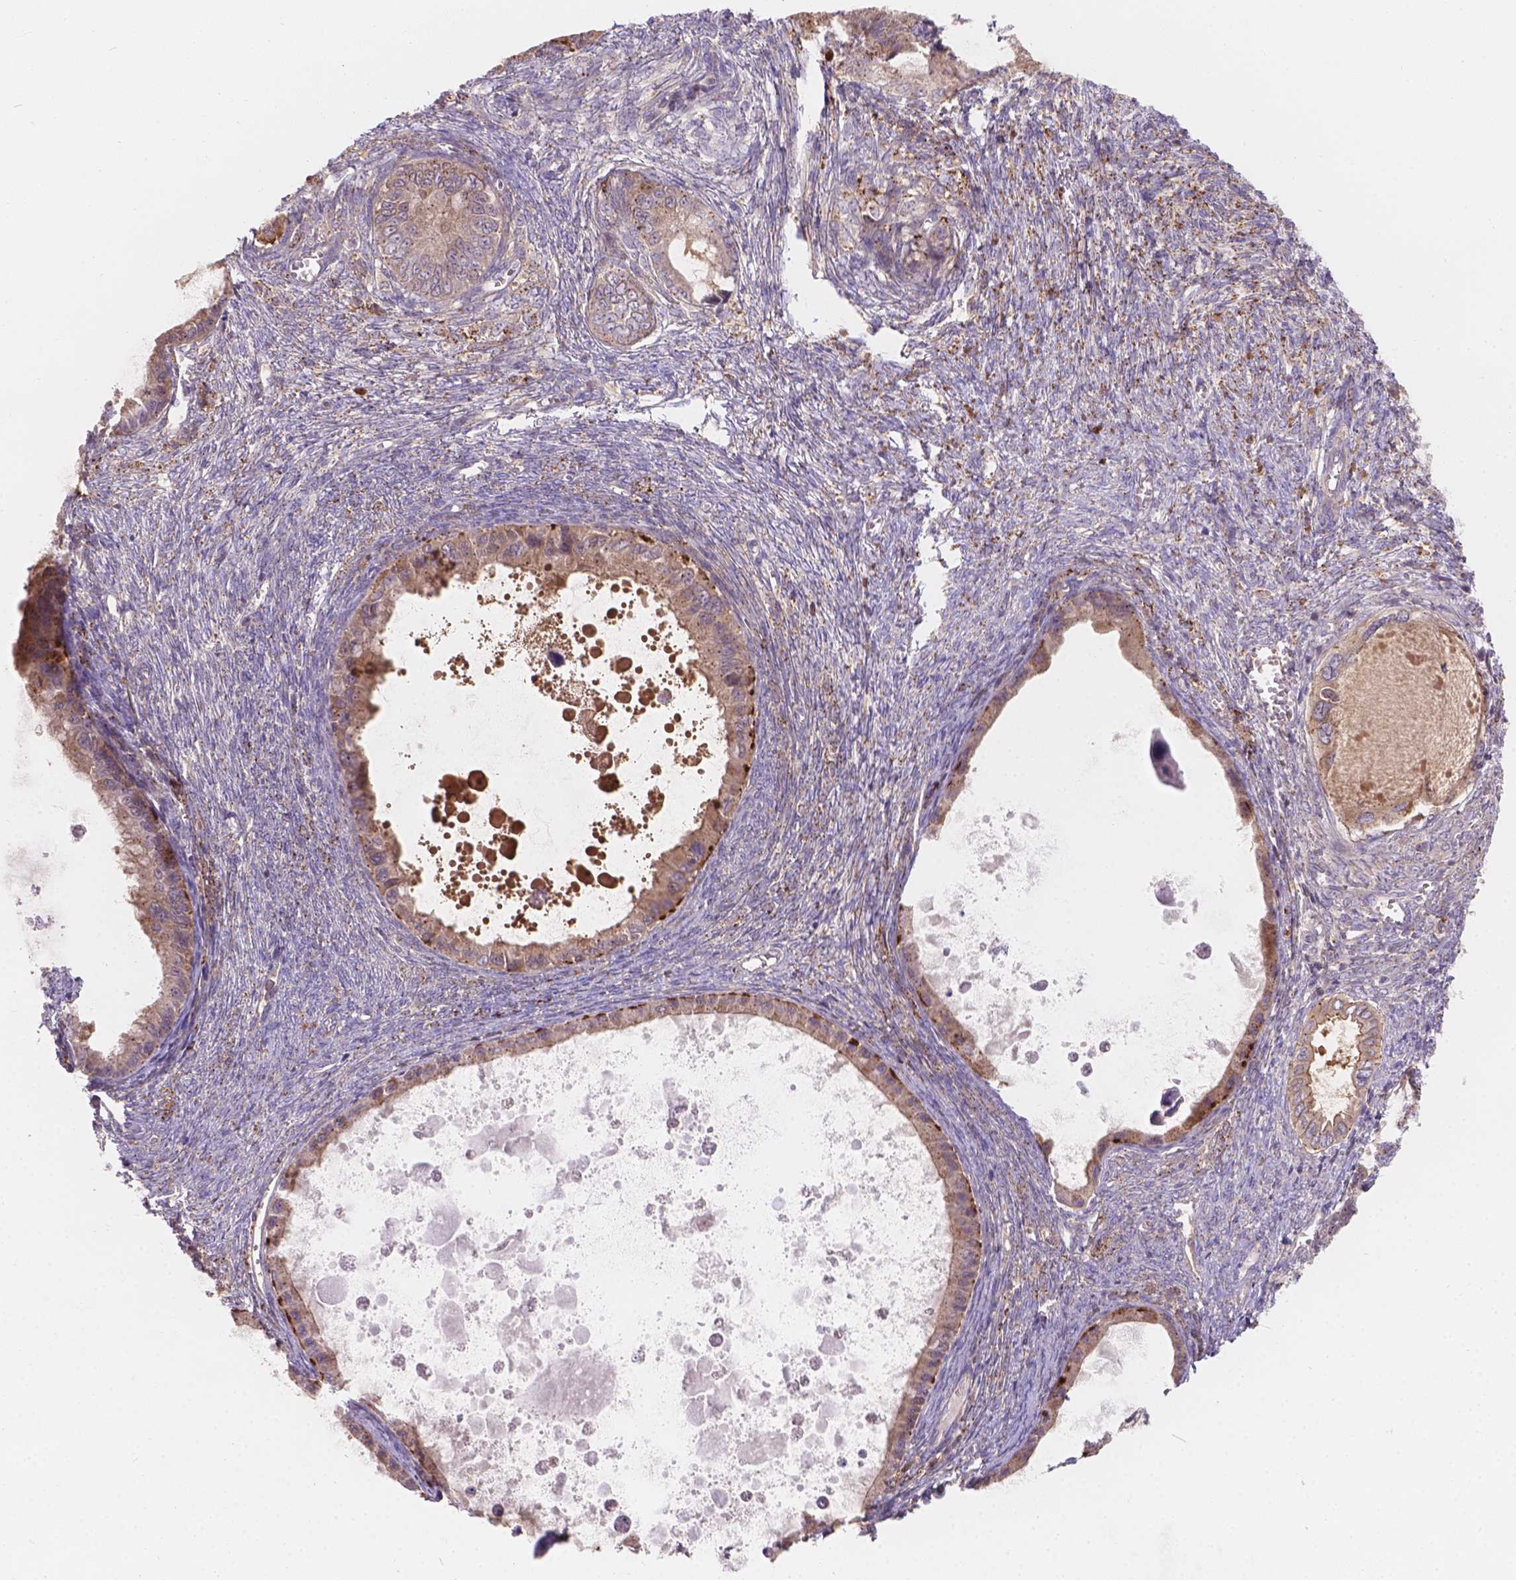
{"staining": {"intensity": "strong", "quantity": "<25%", "location": "cytoplasmic/membranous"}, "tissue": "ovarian cancer", "cell_type": "Tumor cells", "image_type": "cancer", "snomed": [{"axis": "morphology", "description": "Cystadenocarcinoma, mucinous, NOS"}, {"axis": "topography", "description": "Ovary"}], "caption": "Immunohistochemistry (DAB (3,3'-diaminobenzidine)) staining of mucinous cystadenocarcinoma (ovarian) shows strong cytoplasmic/membranous protein expression in about <25% of tumor cells.", "gene": "CDK10", "patient": {"sex": "female", "age": 64}}